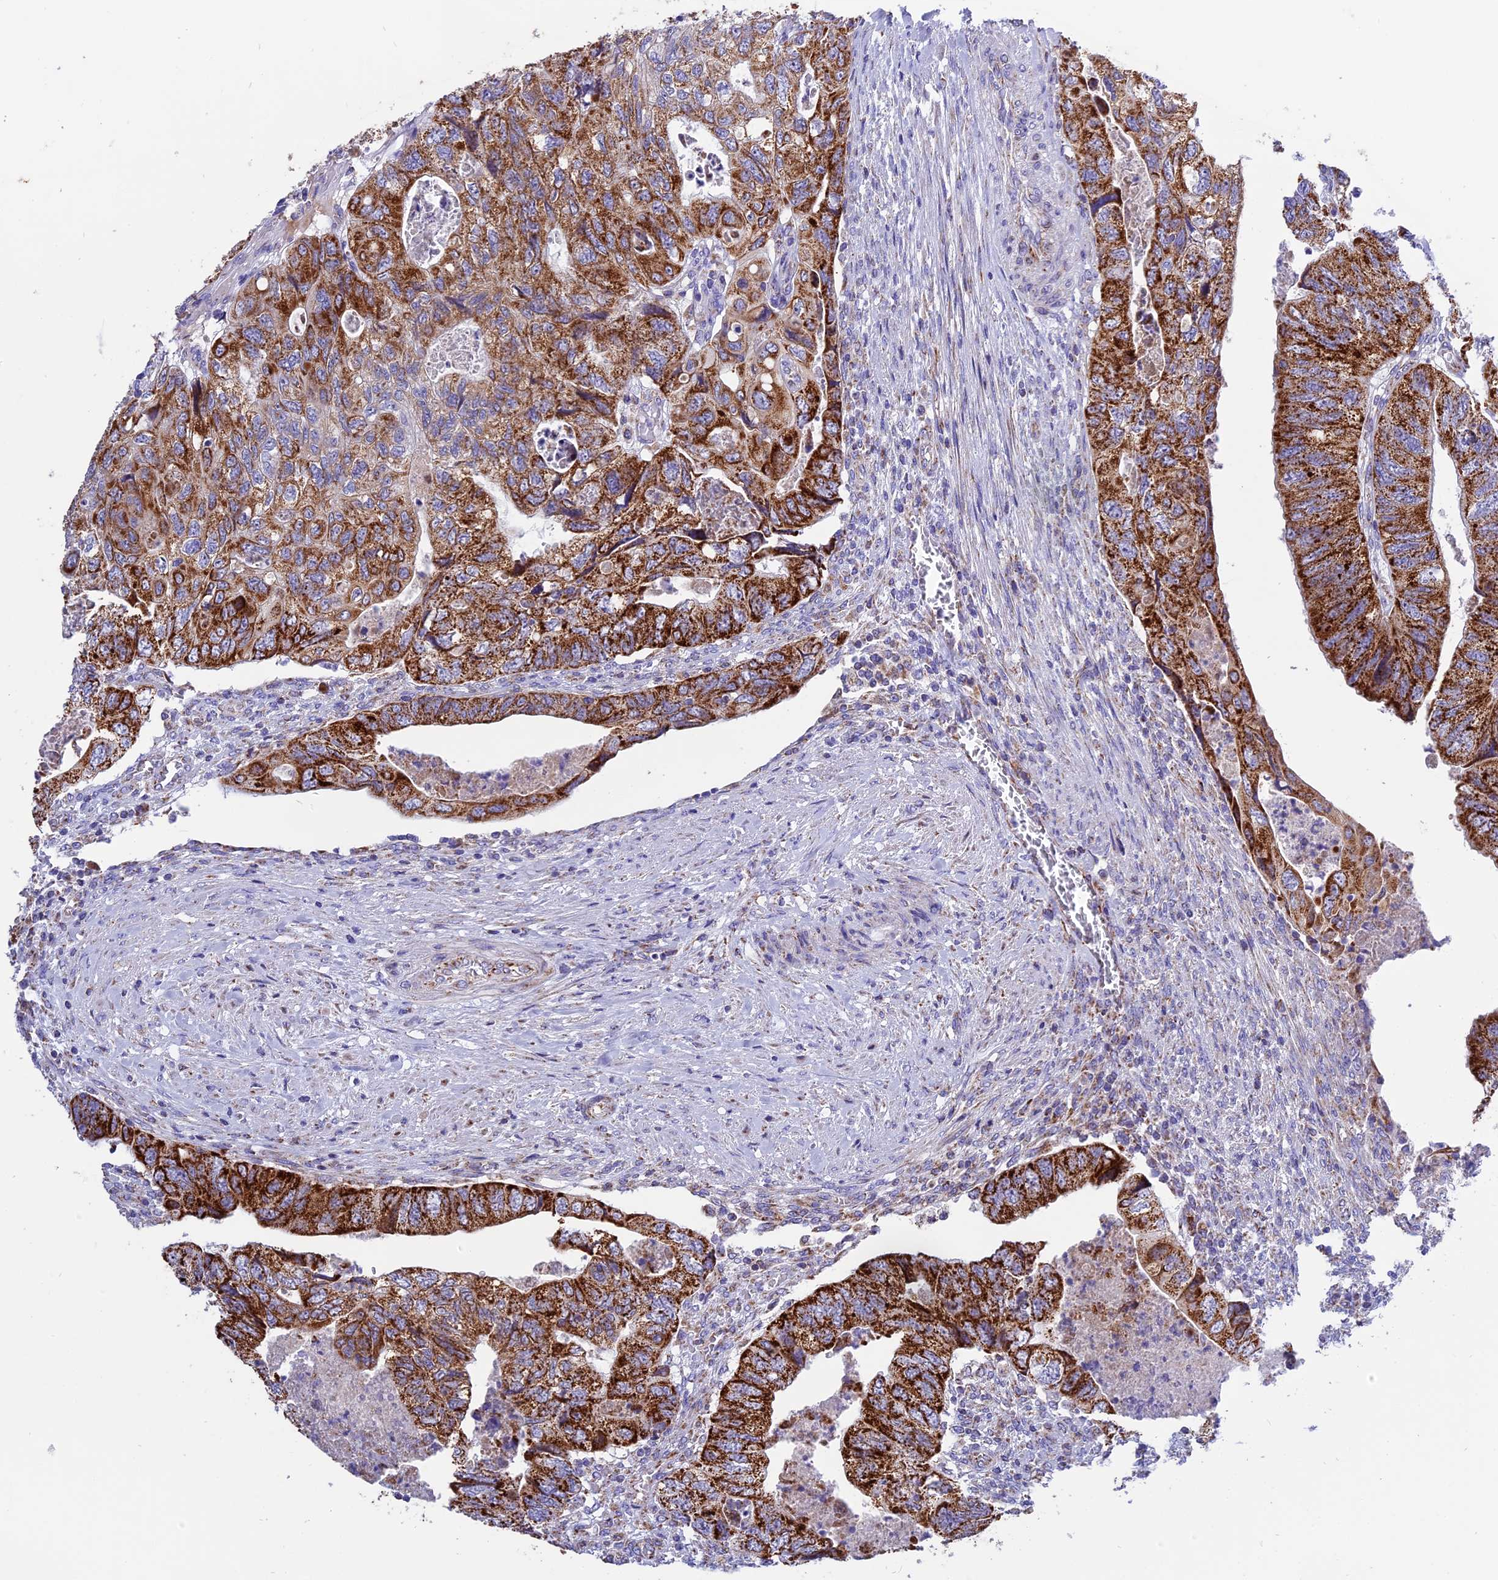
{"staining": {"intensity": "strong", "quantity": ">75%", "location": "cytoplasmic/membranous"}, "tissue": "colorectal cancer", "cell_type": "Tumor cells", "image_type": "cancer", "snomed": [{"axis": "morphology", "description": "Adenocarcinoma, NOS"}, {"axis": "topography", "description": "Rectum"}], "caption": "Tumor cells demonstrate high levels of strong cytoplasmic/membranous expression in about >75% of cells in colorectal adenocarcinoma.", "gene": "MRPS34", "patient": {"sex": "male", "age": 63}}